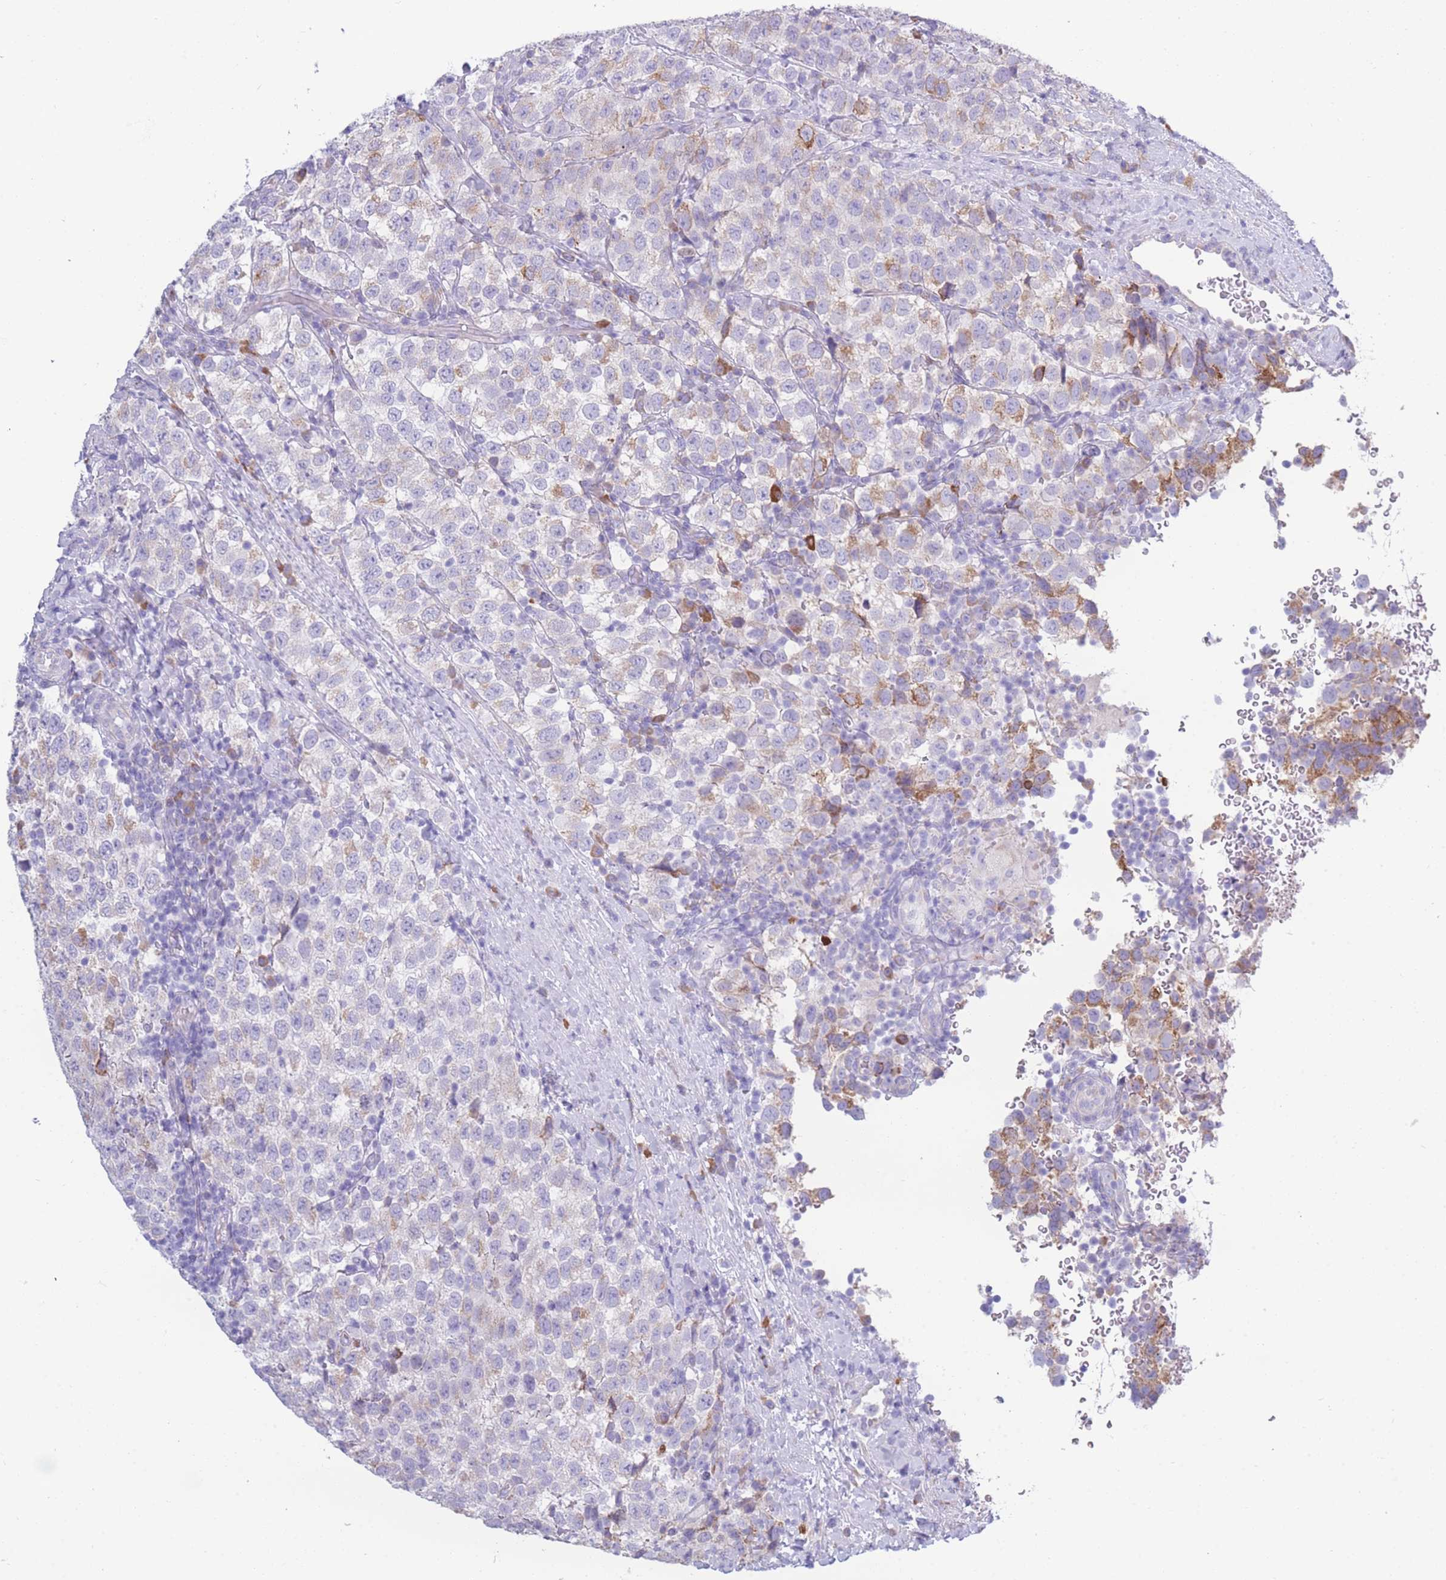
{"staining": {"intensity": "moderate", "quantity": "<25%", "location": "cytoplasmic/membranous"}, "tissue": "testis cancer", "cell_type": "Tumor cells", "image_type": "cancer", "snomed": [{"axis": "morphology", "description": "Seminoma, NOS"}, {"axis": "topography", "description": "Testis"}], "caption": "Seminoma (testis) stained with a protein marker demonstrates moderate staining in tumor cells.", "gene": "XKR8", "patient": {"sex": "male", "age": 34}}